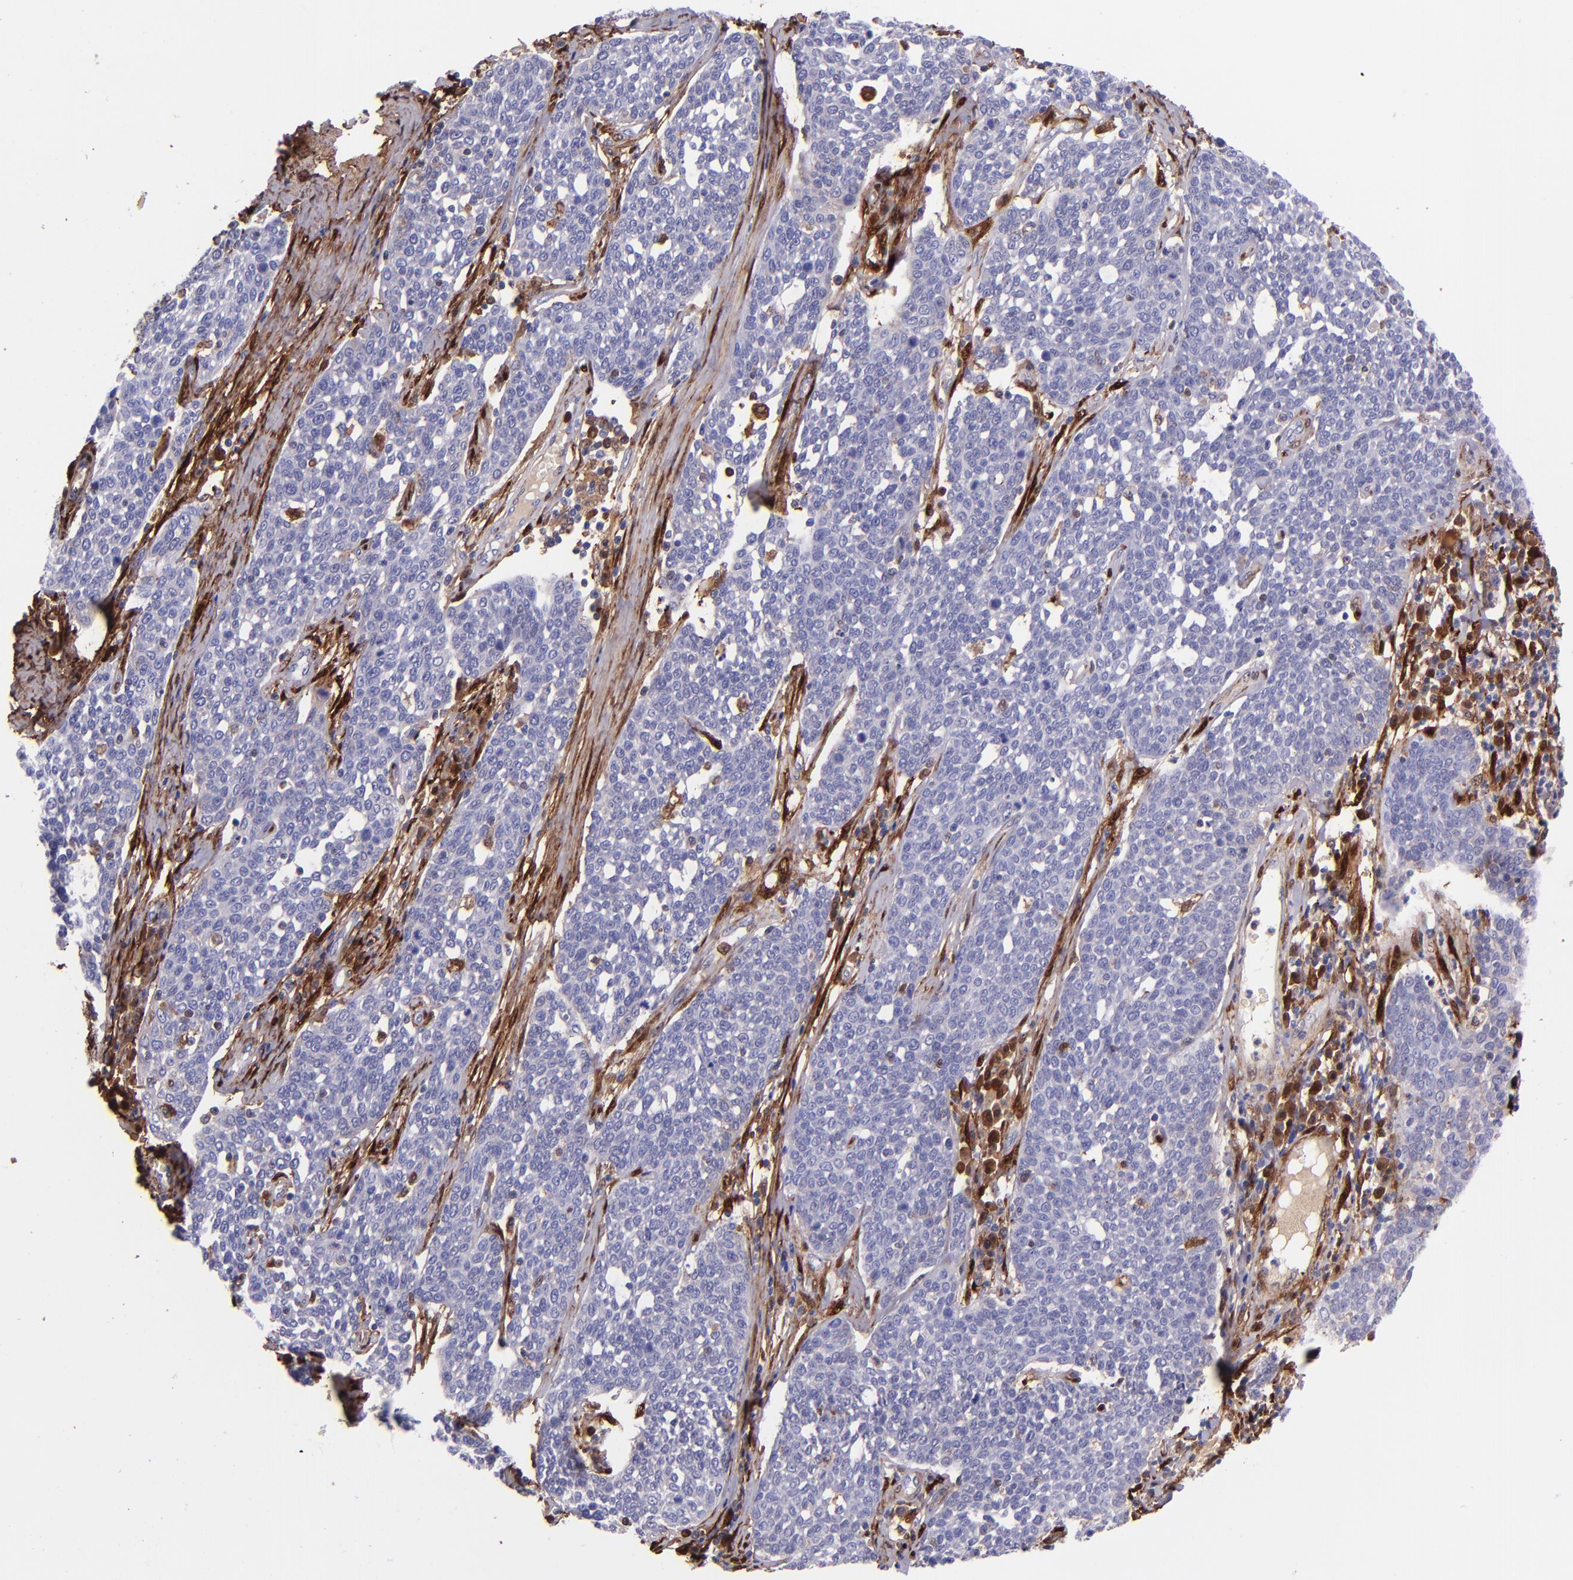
{"staining": {"intensity": "negative", "quantity": "none", "location": "none"}, "tissue": "cervical cancer", "cell_type": "Tumor cells", "image_type": "cancer", "snomed": [{"axis": "morphology", "description": "Squamous cell carcinoma, NOS"}, {"axis": "topography", "description": "Cervix"}], "caption": "Tumor cells show no significant protein positivity in cervical squamous cell carcinoma.", "gene": "LGALS1", "patient": {"sex": "female", "age": 34}}